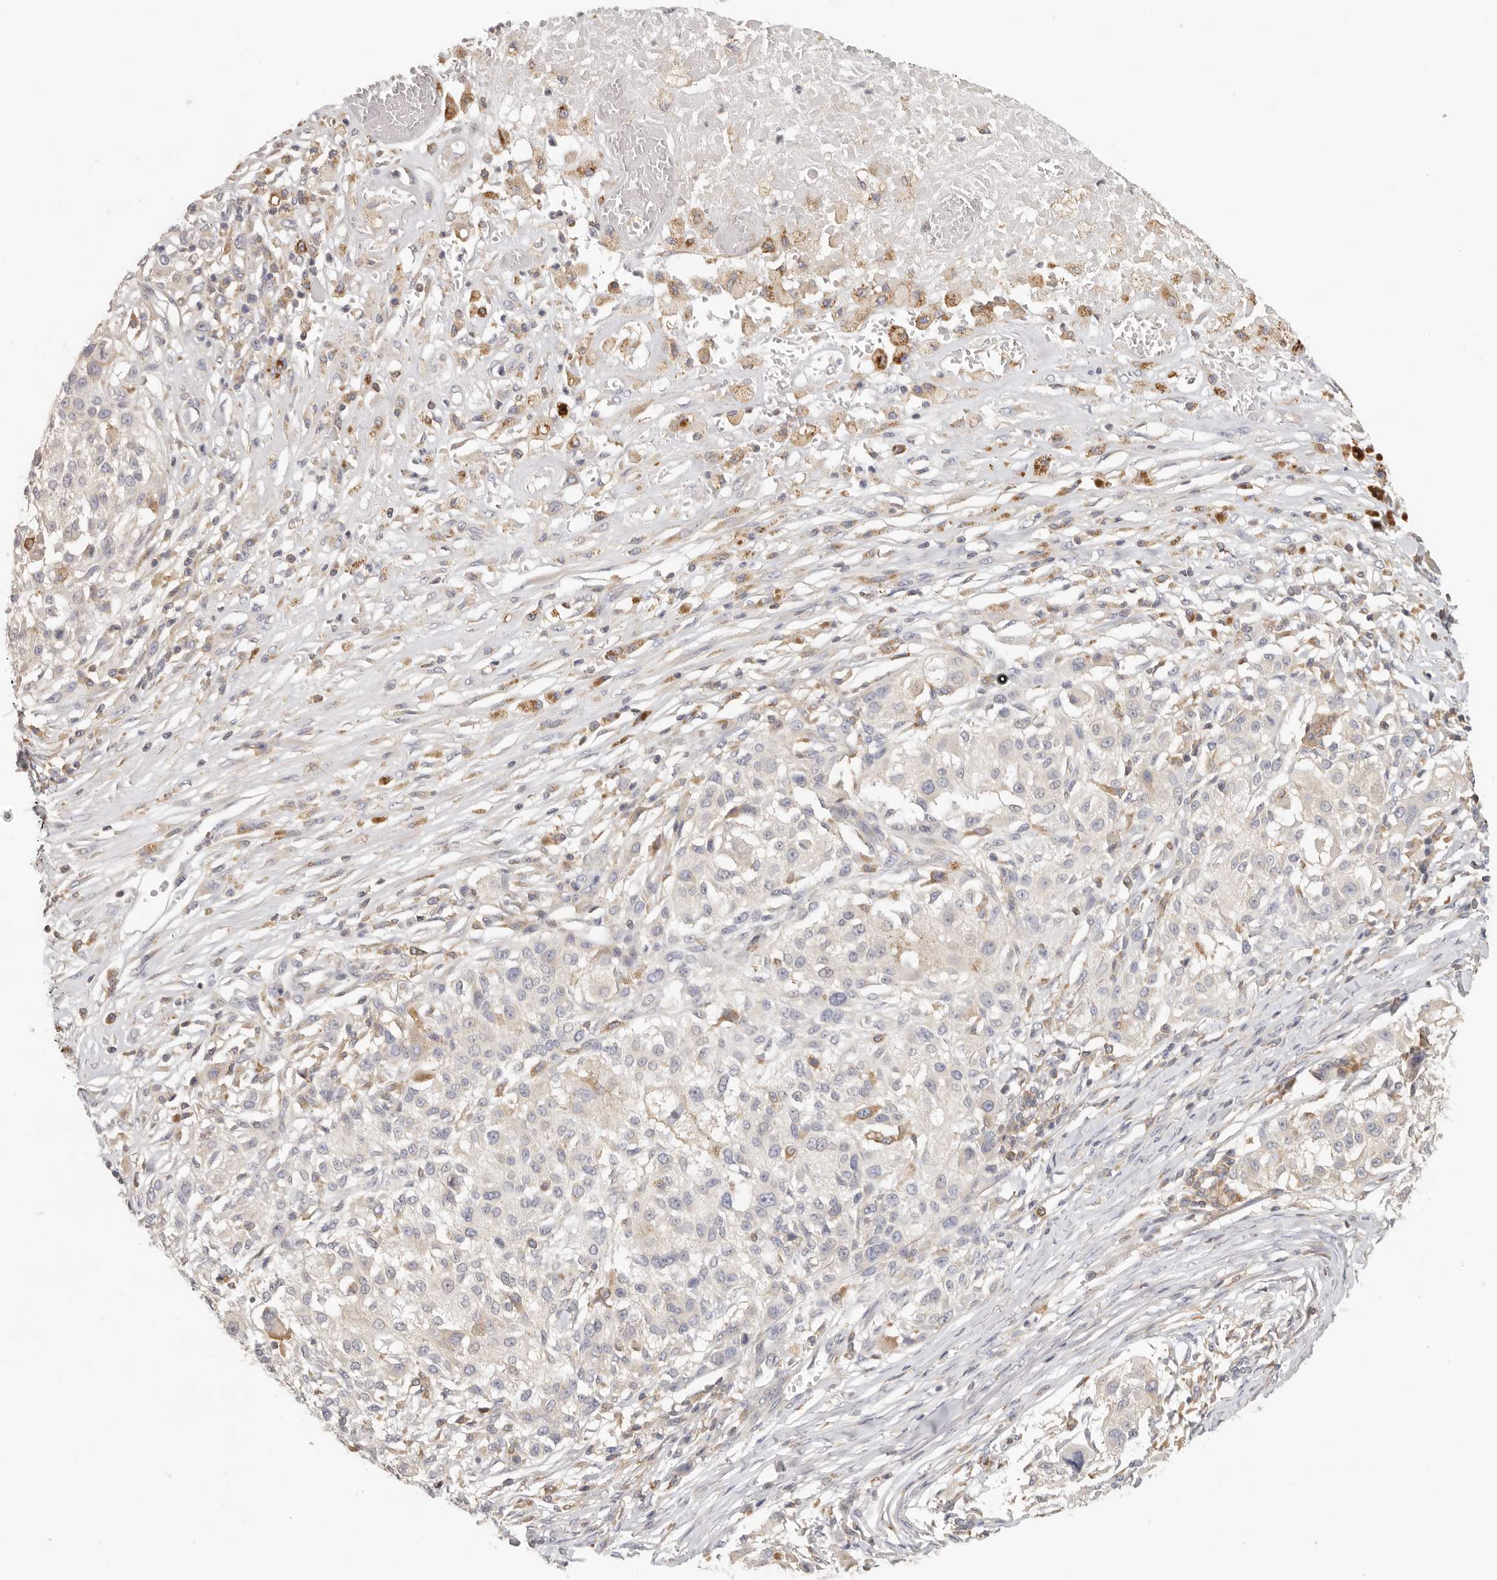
{"staining": {"intensity": "negative", "quantity": "none", "location": "none"}, "tissue": "melanoma", "cell_type": "Tumor cells", "image_type": "cancer", "snomed": [{"axis": "morphology", "description": "Necrosis, NOS"}, {"axis": "morphology", "description": "Malignant melanoma, NOS"}, {"axis": "topography", "description": "Skin"}], "caption": "Protein analysis of malignant melanoma exhibits no significant staining in tumor cells.", "gene": "ANXA9", "patient": {"sex": "female", "age": 87}}